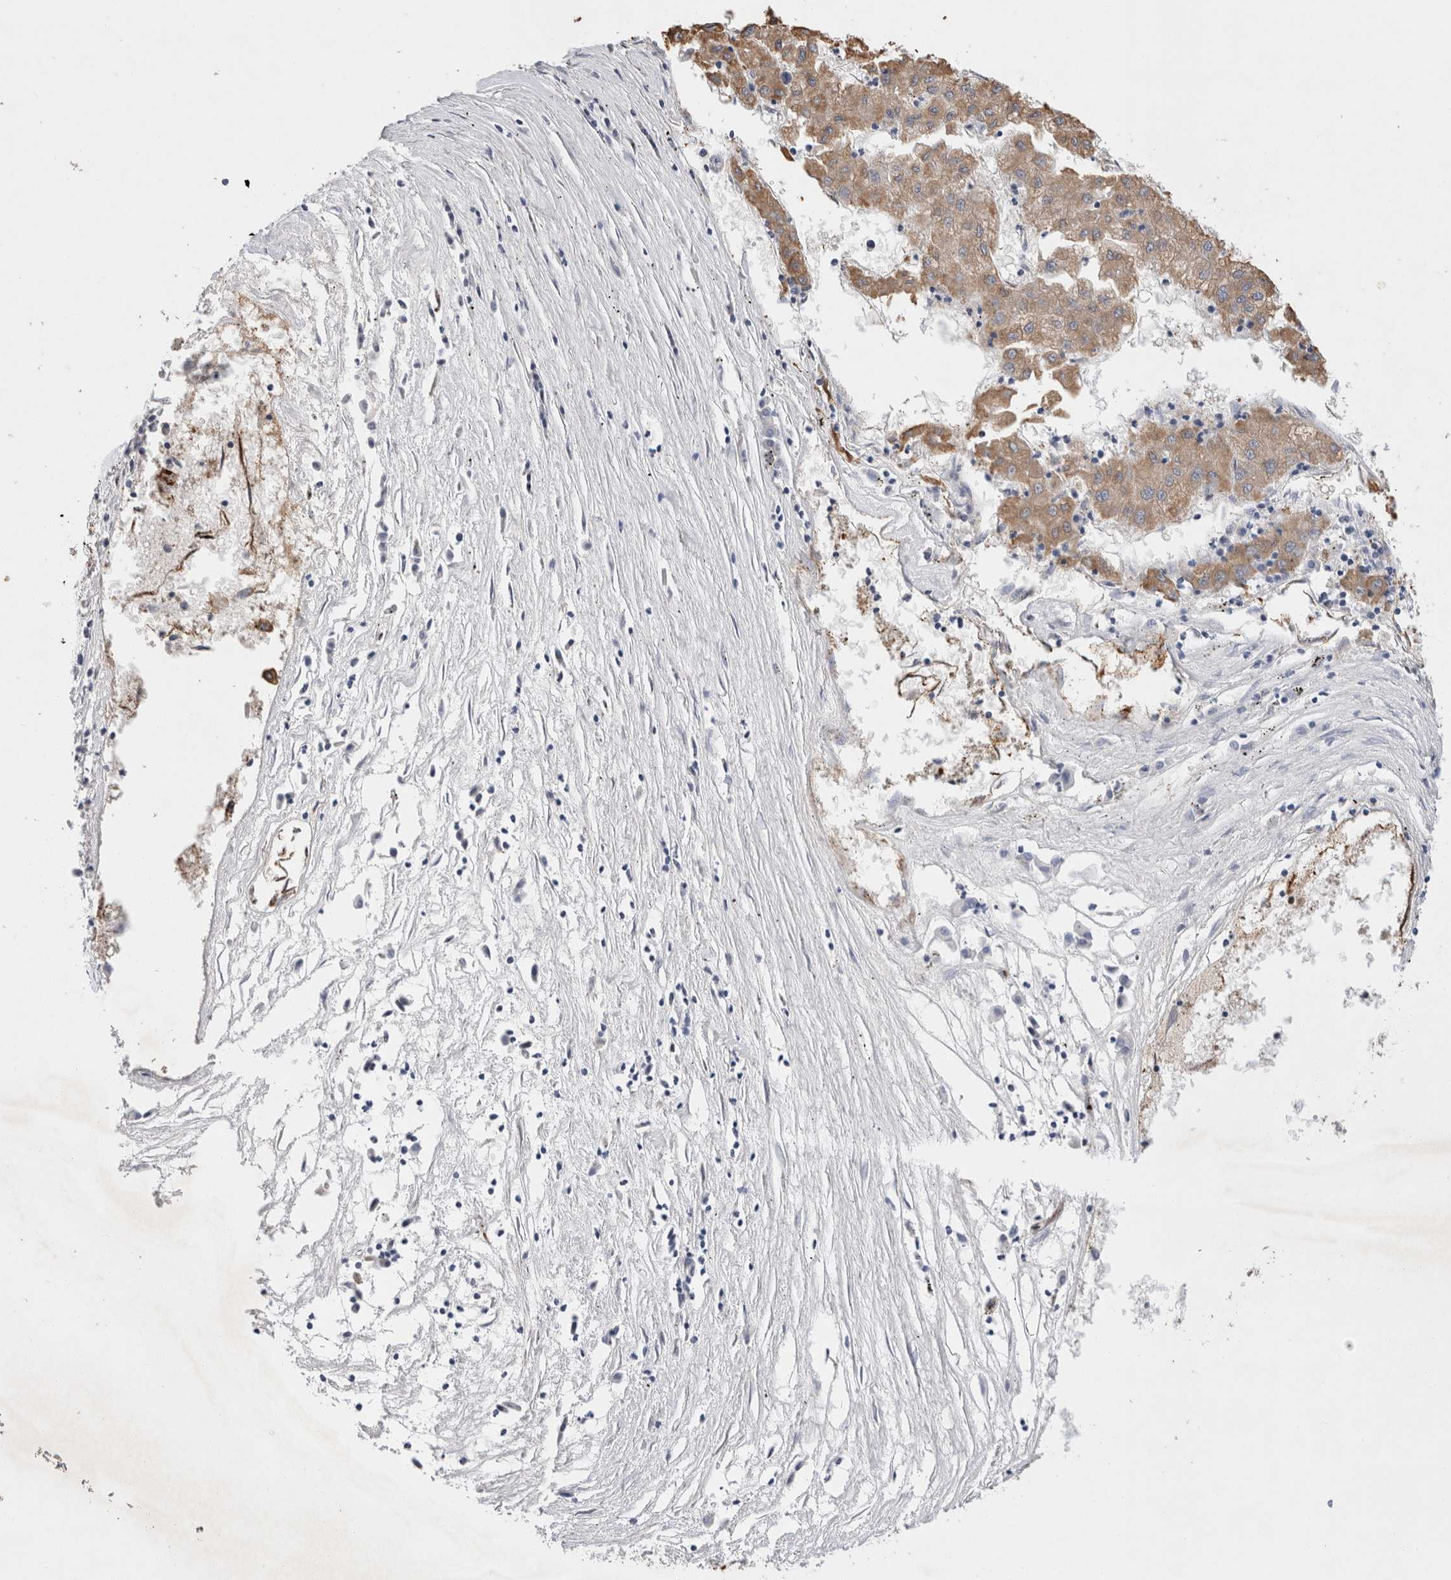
{"staining": {"intensity": "moderate", "quantity": "25%-75%", "location": "cytoplasmic/membranous"}, "tissue": "liver cancer", "cell_type": "Tumor cells", "image_type": "cancer", "snomed": [{"axis": "morphology", "description": "Carcinoma, Hepatocellular, NOS"}, {"axis": "topography", "description": "Liver"}], "caption": "Immunohistochemical staining of human liver hepatocellular carcinoma demonstrates moderate cytoplasmic/membranous protein expression in about 25%-75% of tumor cells.", "gene": "IARS2", "patient": {"sex": "male", "age": 72}}